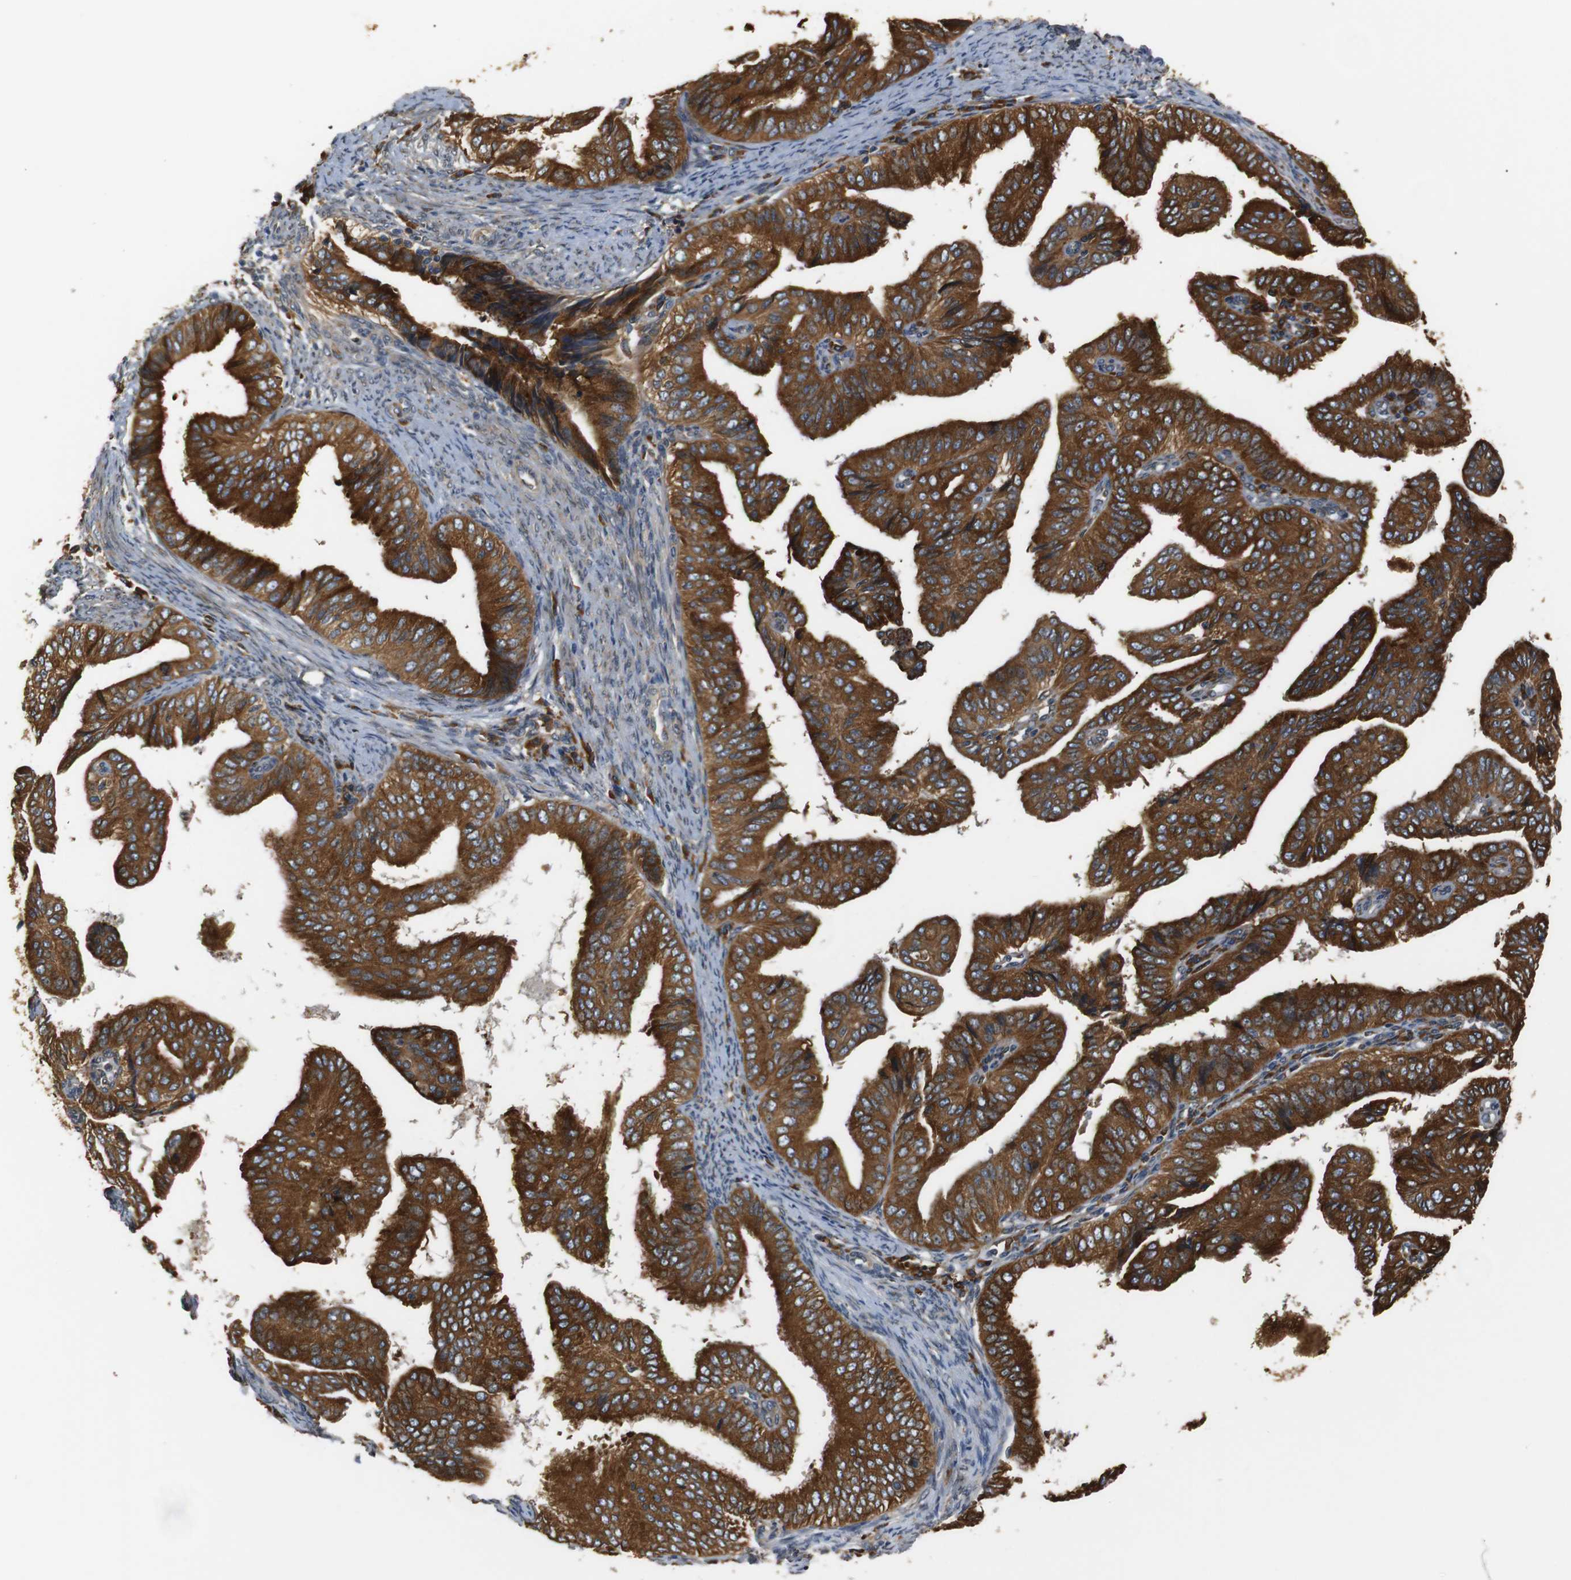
{"staining": {"intensity": "strong", "quantity": ">75%", "location": "cytoplasmic/membranous"}, "tissue": "endometrial cancer", "cell_type": "Tumor cells", "image_type": "cancer", "snomed": [{"axis": "morphology", "description": "Adenocarcinoma, NOS"}, {"axis": "topography", "description": "Endometrium"}], "caption": "Immunohistochemical staining of human endometrial adenocarcinoma demonstrates high levels of strong cytoplasmic/membranous protein staining in approximately >75% of tumor cells.", "gene": "TMED2", "patient": {"sex": "female", "age": 58}}